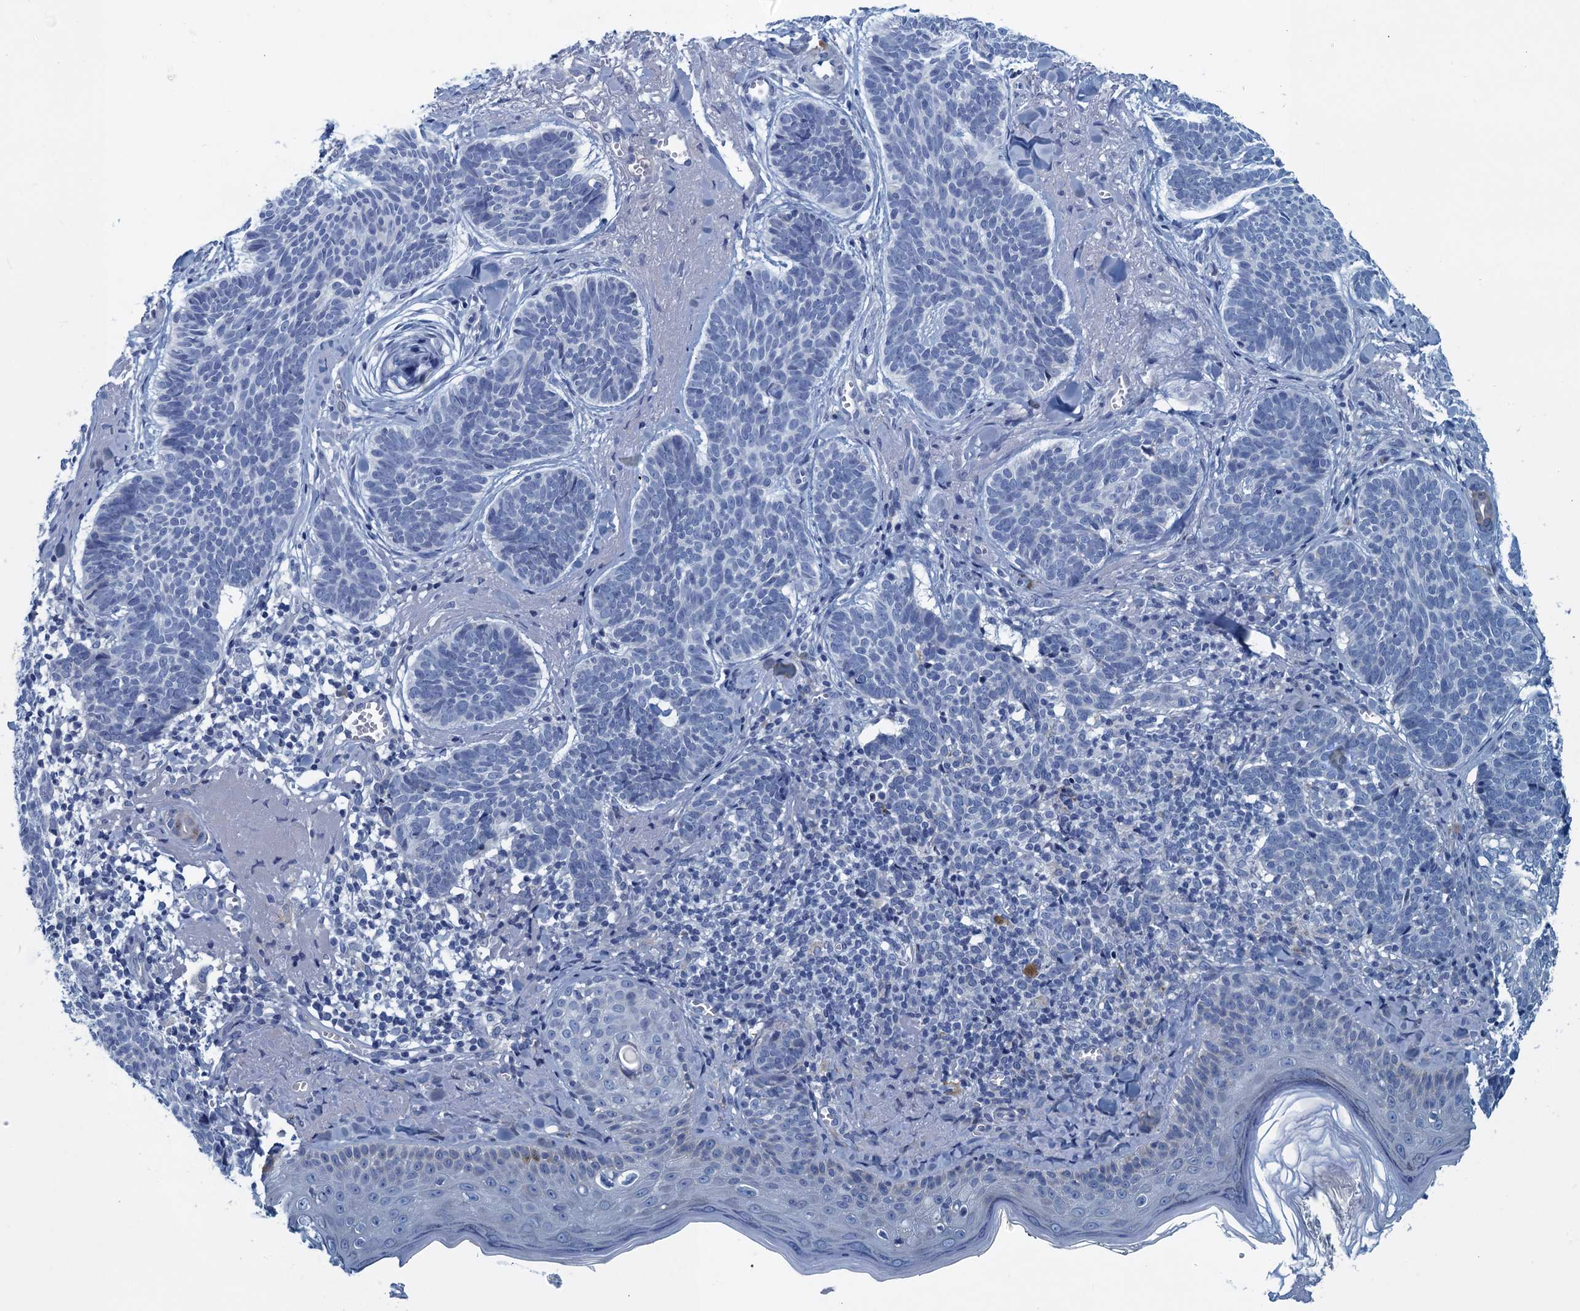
{"staining": {"intensity": "negative", "quantity": "none", "location": "none"}, "tissue": "skin cancer", "cell_type": "Tumor cells", "image_type": "cancer", "snomed": [{"axis": "morphology", "description": "Basal cell carcinoma"}, {"axis": "topography", "description": "Skin"}], "caption": "Immunohistochemical staining of human skin cancer demonstrates no significant expression in tumor cells. (Brightfield microscopy of DAB IHC at high magnification).", "gene": "C10orf88", "patient": {"sex": "female", "age": 74}}